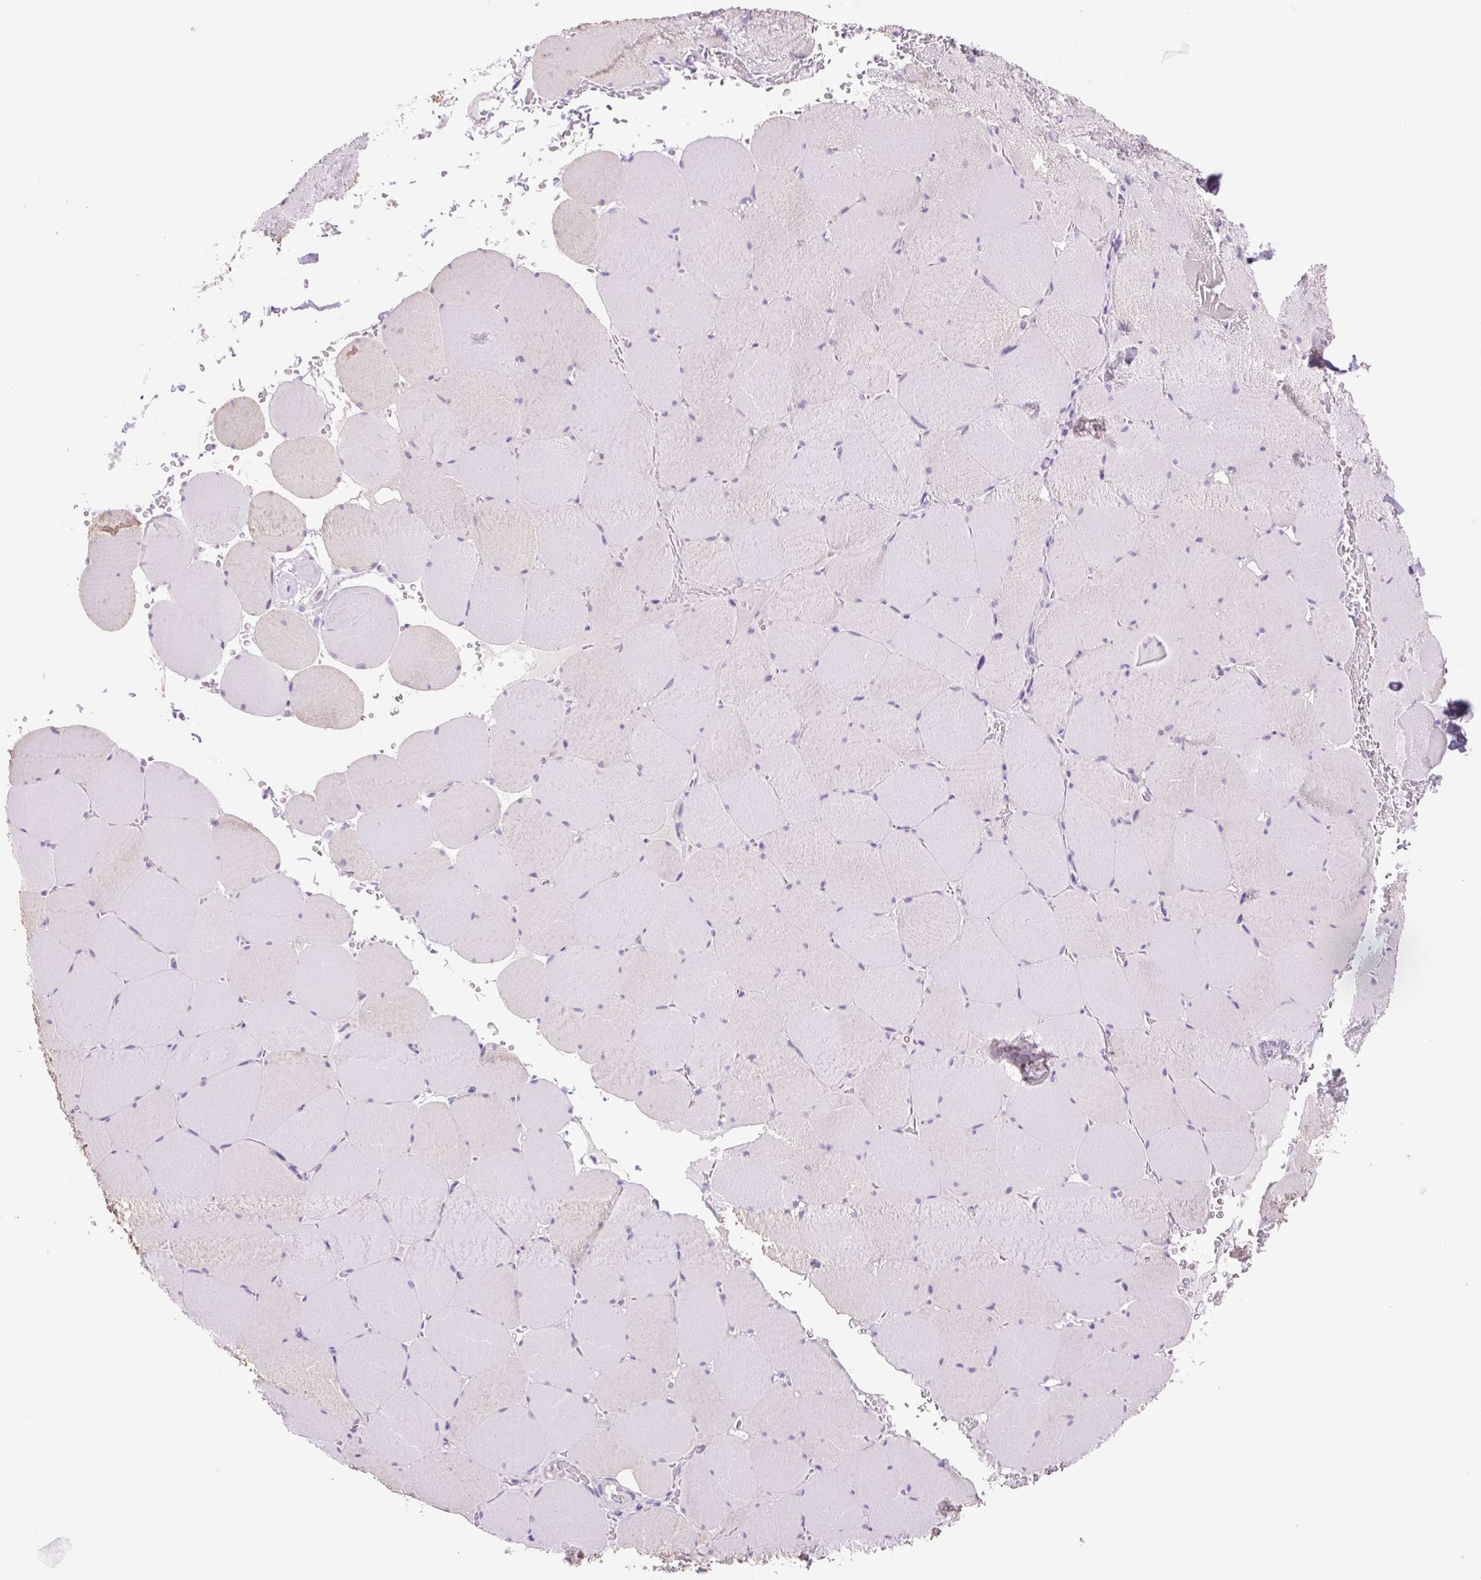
{"staining": {"intensity": "negative", "quantity": "none", "location": "none"}, "tissue": "skeletal muscle", "cell_type": "Myocytes", "image_type": "normal", "snomed": [{"axis": "morphology", "description": "Normal tissue, NOS"}, {"axis": "topography", "description": "Skeletal muscle"}, {"axis": "topography", "description": "Head-Neck"}], "caption": "Myocytes show no significant positivity in benign skeletal muscle. (Stains: DAB immunohistochemistry (IHC) with hematoxylin counter stain, Microscopy: brightfield microscopy at high magnification).", "gene": "CELF6", "patient": {"sex": "male", "age": 66}}